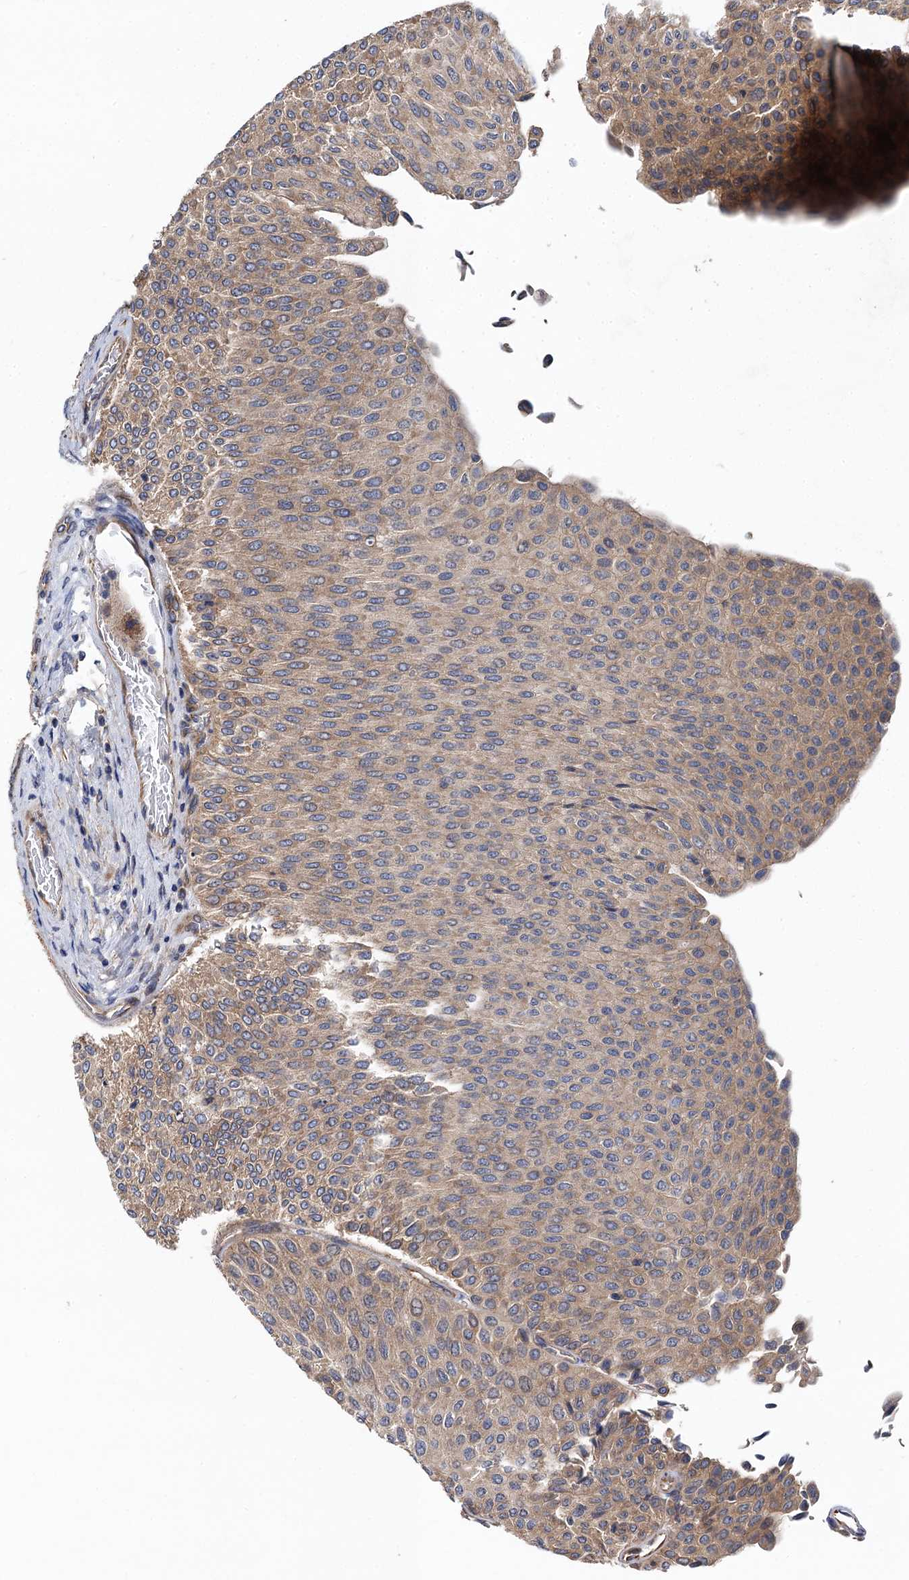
{"staining": {"intensity": "weak", "quantity": "25%-75%", "location": "cytoplasmic/membranous"}, "tissue": "urothelial cancer", "cell_type": "Tumor cells", "image_type": "cancer", "snomed": [{"axis": "morphology", "description": "Urothelial carcinoma, Low grade"}, {"axis": "topography", "description": "Urinary bladder"}], "caption": "Weak cytoplasmic/membranous staining is present in about 25%-75% of tumor cells in urothelial cancer.", "gene": "PJA2", "patient": {"sex": "male", "age": 78}}